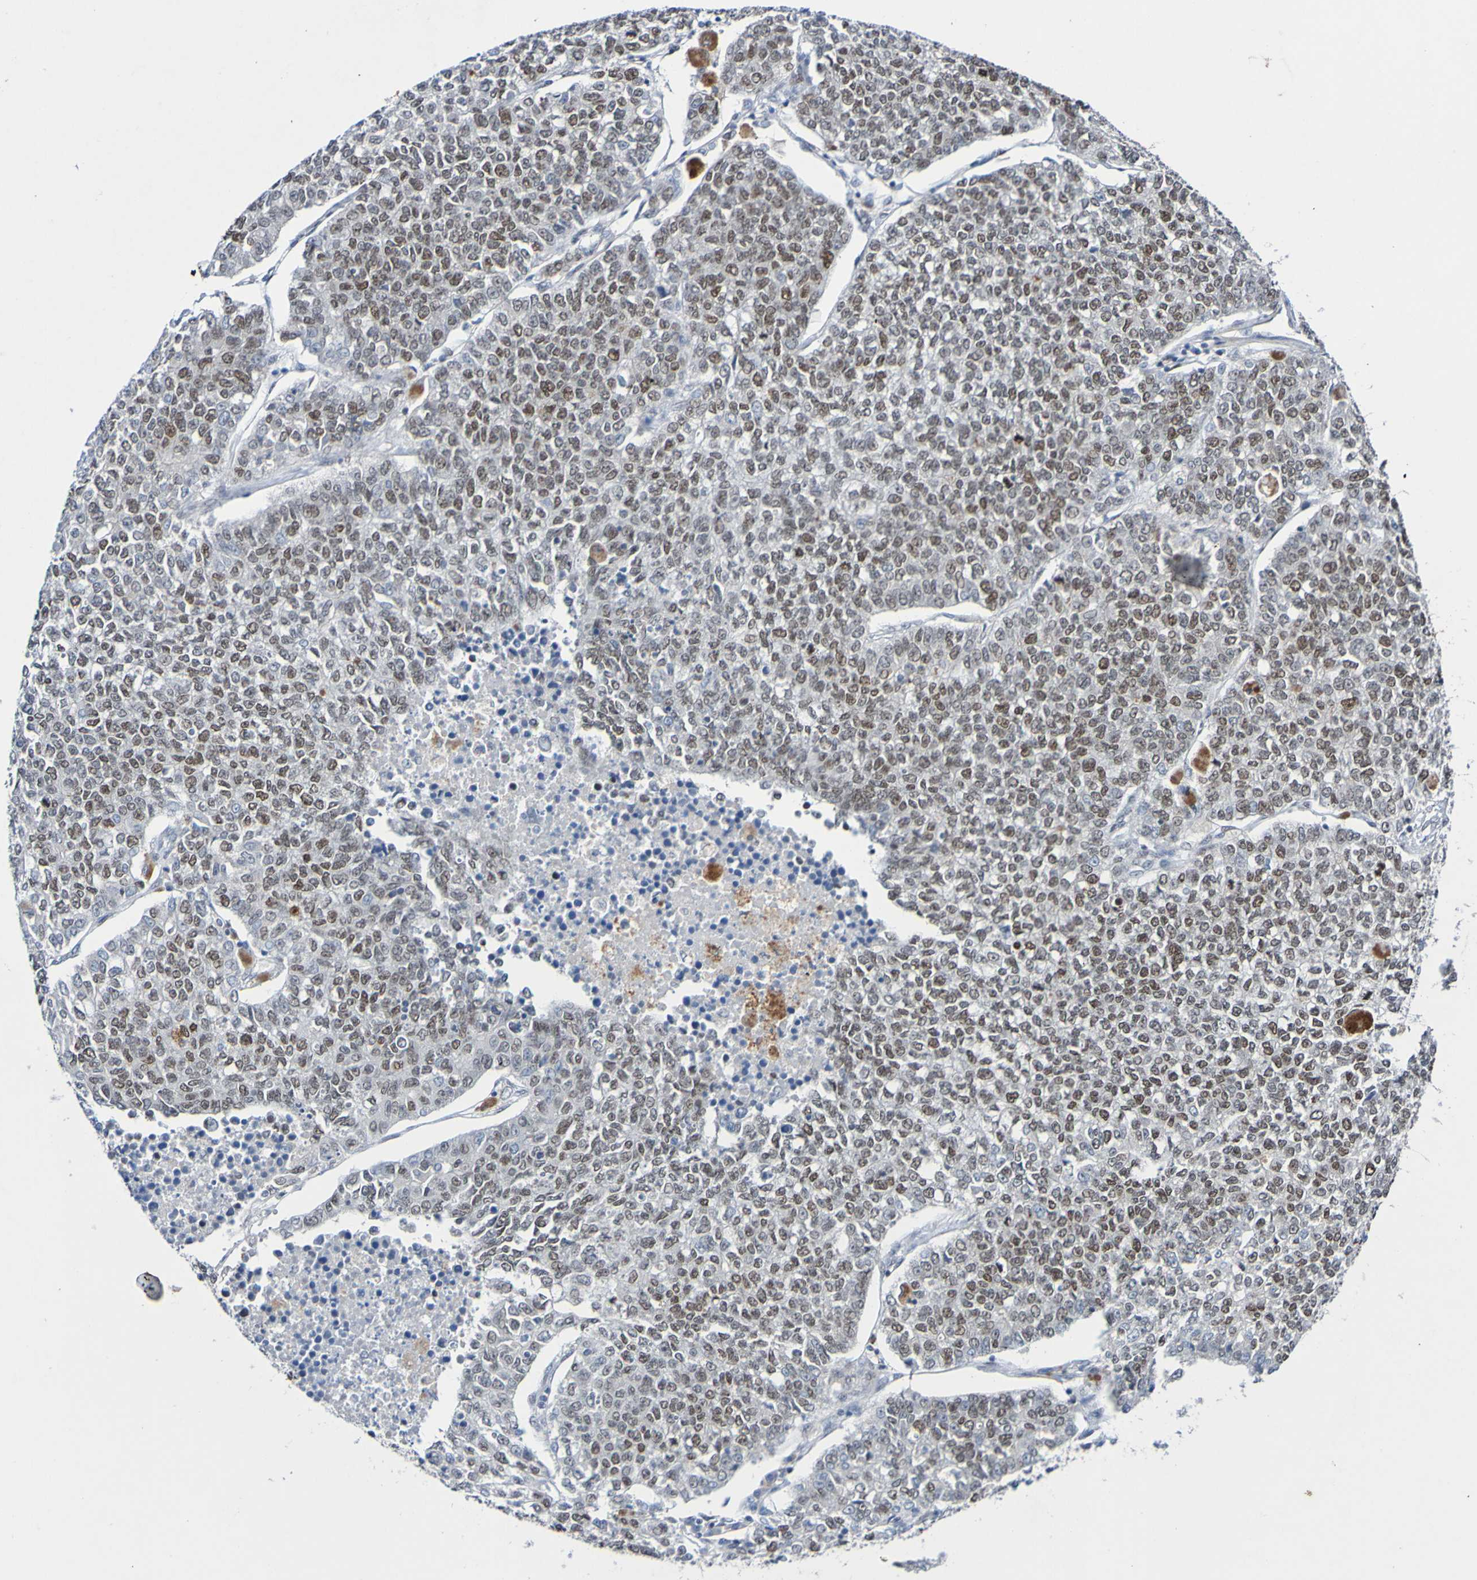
{"staining": {"intensity": "moderate", "quantity": ">75%", "location": "nuclear"}, "tissue": "lung cancer", "cell_type": "Tumor cells", "image_type": "cancer", "snomed": [{"axis": "morphology", "description": "Adenocarcinoma, NOS"}, {"axis": "topography", "description": "Lung"}], "caption": "Immunohistochemical staining of lung cancer (adenocarcinoma) exhibits medium levels of moderate nuclear protein positivity in approximately >75% of tumor cells.", "gene": "PCGF1", "patient": {"sex": "male", "age": 49}}